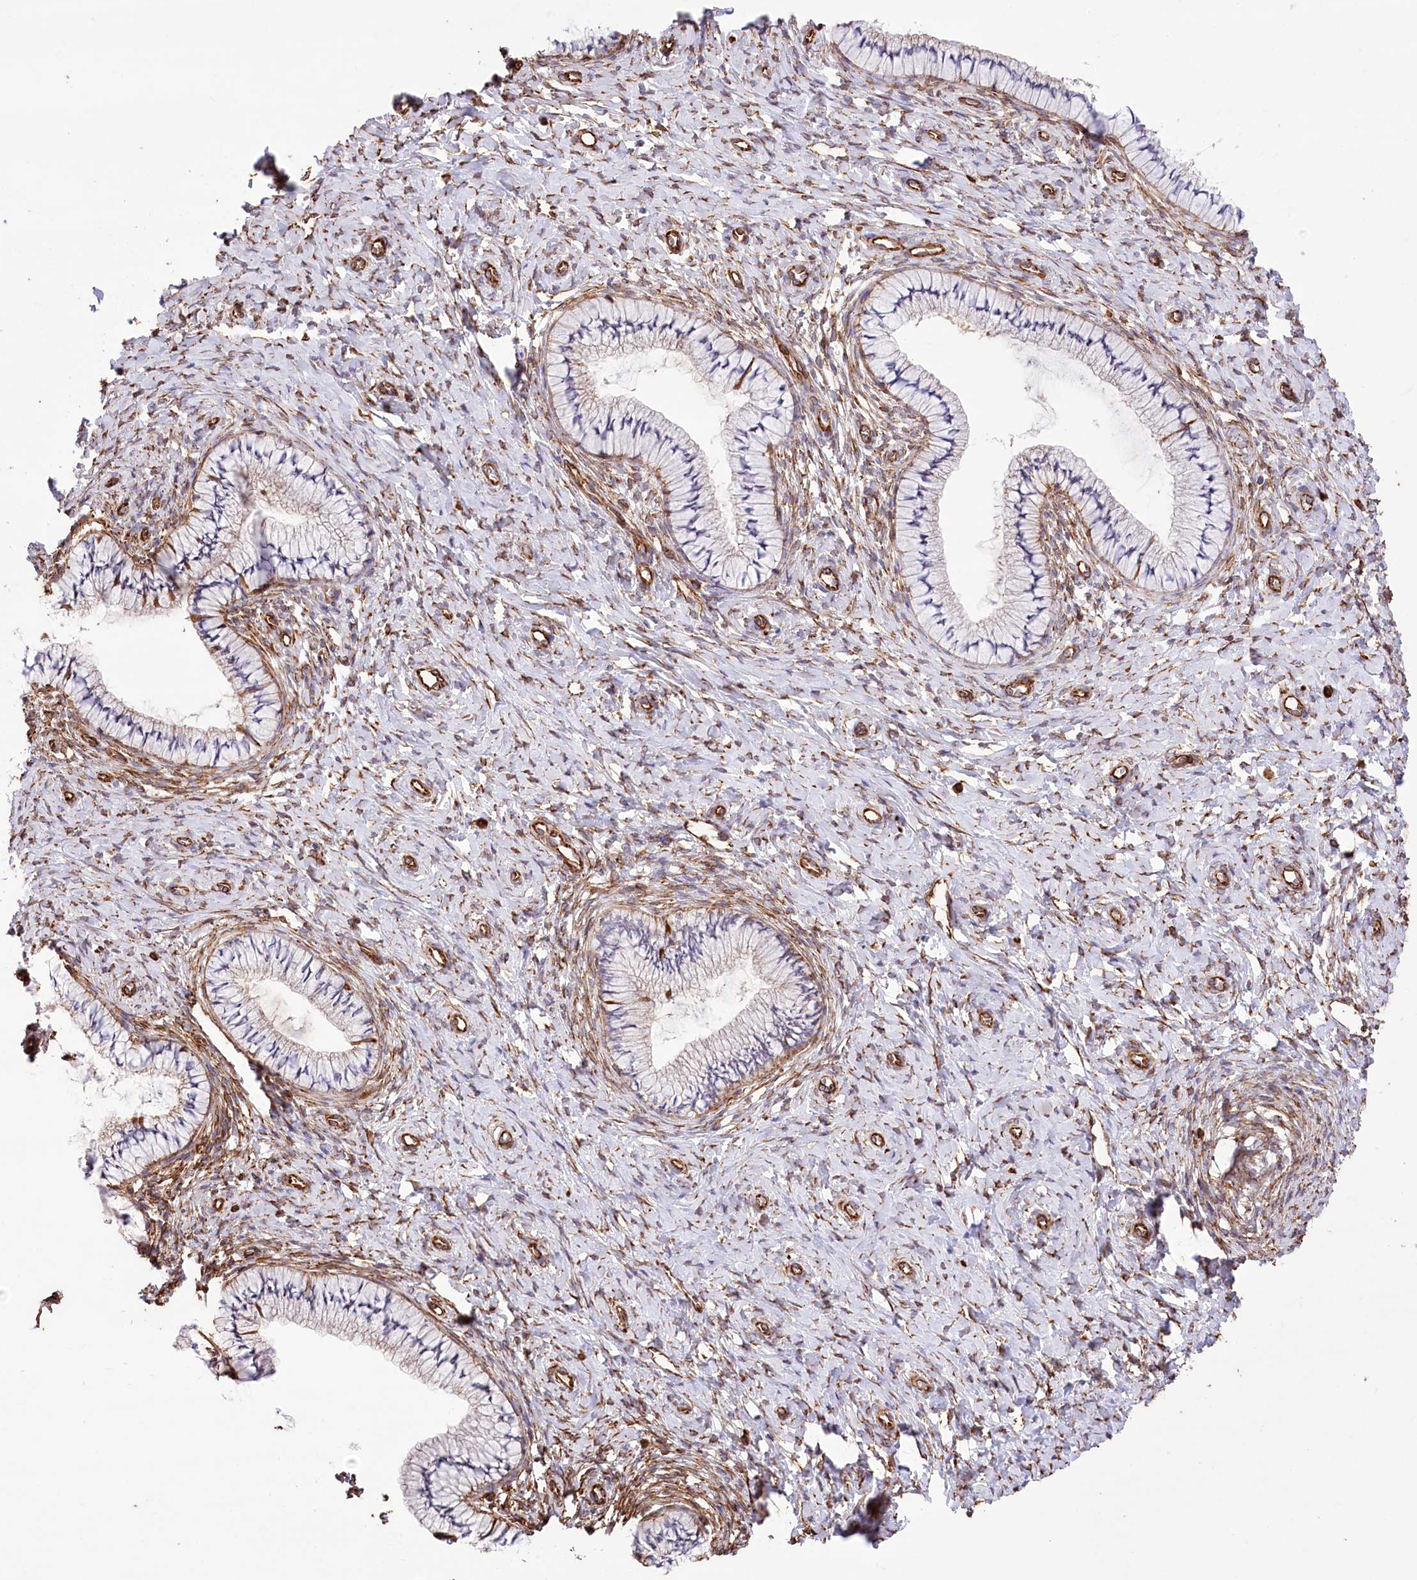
{"staining": {"intensity": "moderate", "quantity": "<25%", "location": "cytoplasmic/membranous"}, "tissue": "cervix", "cell_type": "Glandular cells", "image_type": "normal", "snomed": [{"axis": "morphology", "description": "Normal tissue, NOS"}, {"axis": "topography", "description": "Cervix"}], "caption": "The histopathology image demonstrates immunohistochemical staining of benign cervix. There is moderate cytoplasmic/membranous staining is seen in approximately <25% of glandular cells.", "gene": "TTC1", "patient": {"sex": "female", "age": 36}}